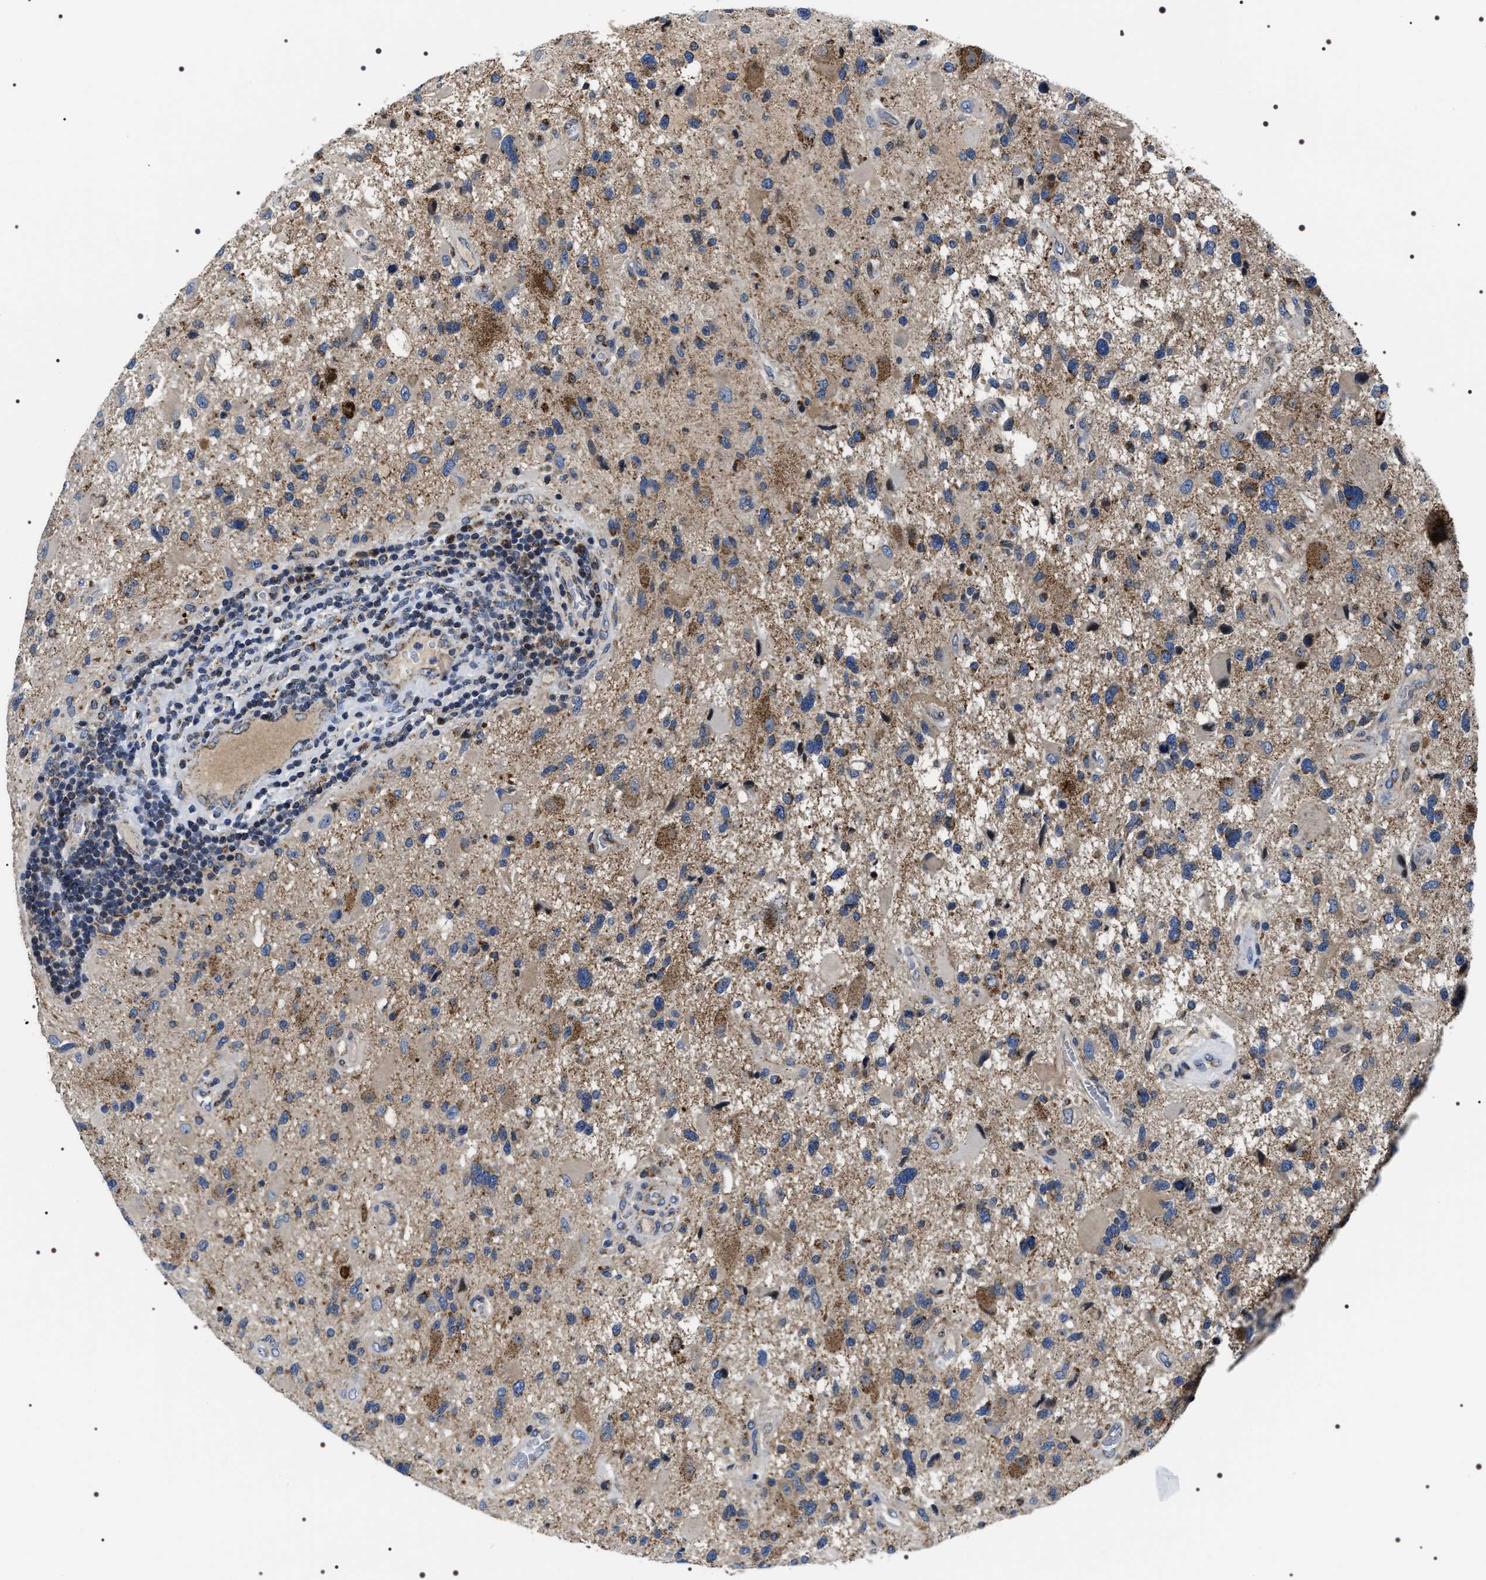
{"staining": {"intensity": "moderate", "quantity": ">75%", "location": "cytoplasmic/membranous"}, "tissue": "glioma", "cell_type": "Tumor cells", "image_type": "cancer", "snomed": [{"axis": "morphology", "description": "Glioma, malignant, High grade"}, {"axis": "topography", "description": "Brain"}], "caption": "Immunohistochemistry of human glioma shows medium levels of moderate cytoplasmic/membranous positivity in about >75% of tumor cells. (brown staining indicates protein expression, while blue staining denotes nuclei).", "gene": "NTMT1", "patient": {"sex": "male", "age": 33}}